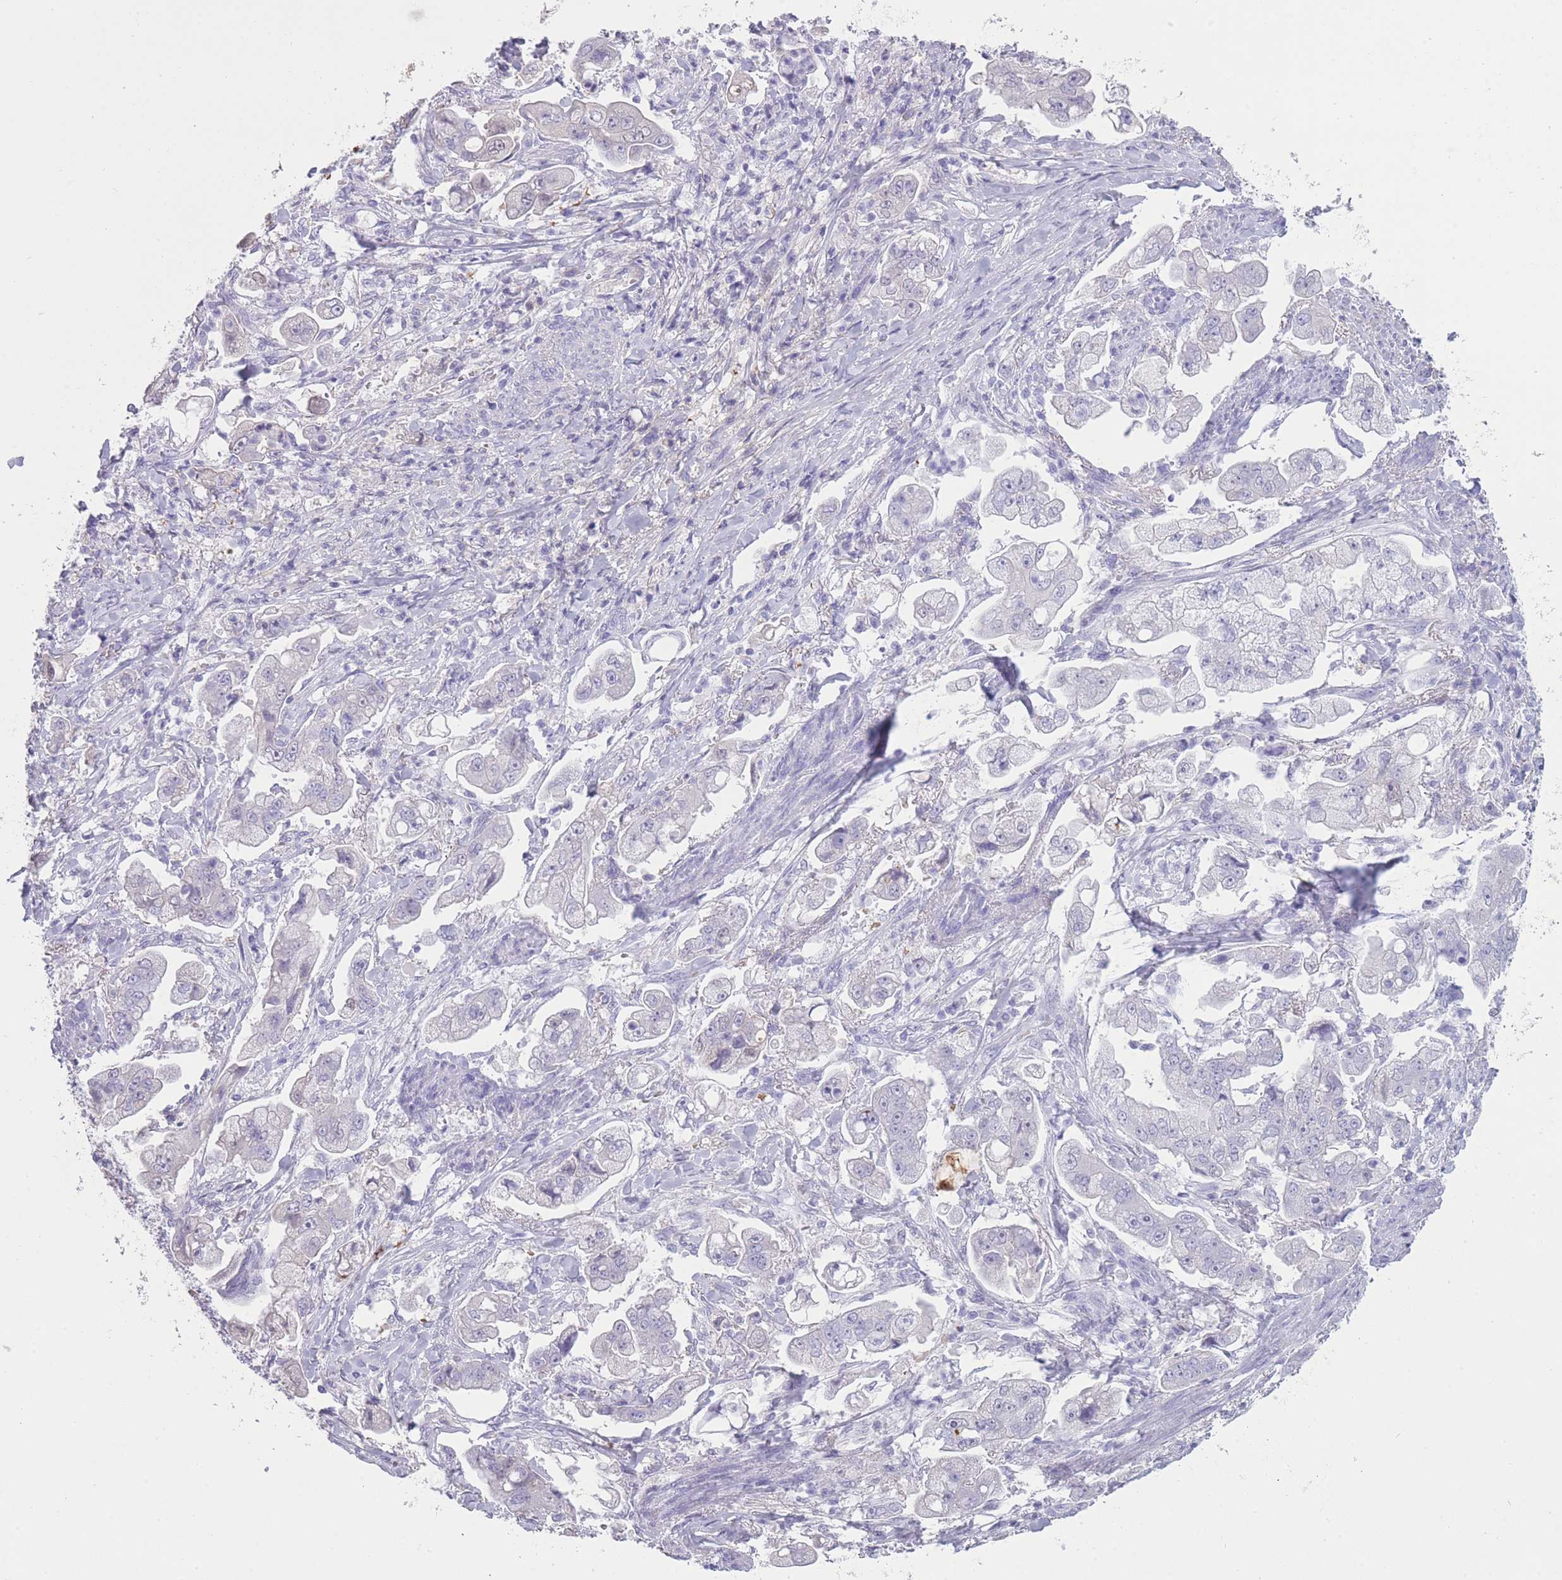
{"staining": {"intensity": "negative", "quantity": "none", "location": "none"}, "tissue": "stomach cancer", "cell_type": "Tumor cells", "image_type": "cancer", "snomed": [{"axis": "morphology", "description": "Adenocarcinoma, NOS"}, {"axis": "topography", "description": "Stomach"}], "caption": "Tumor cells are negative for brown protein staining in stomach adenocarcinoma.", "gene": "AP3S2", "patient": {"sex": "male", "age": 62}}